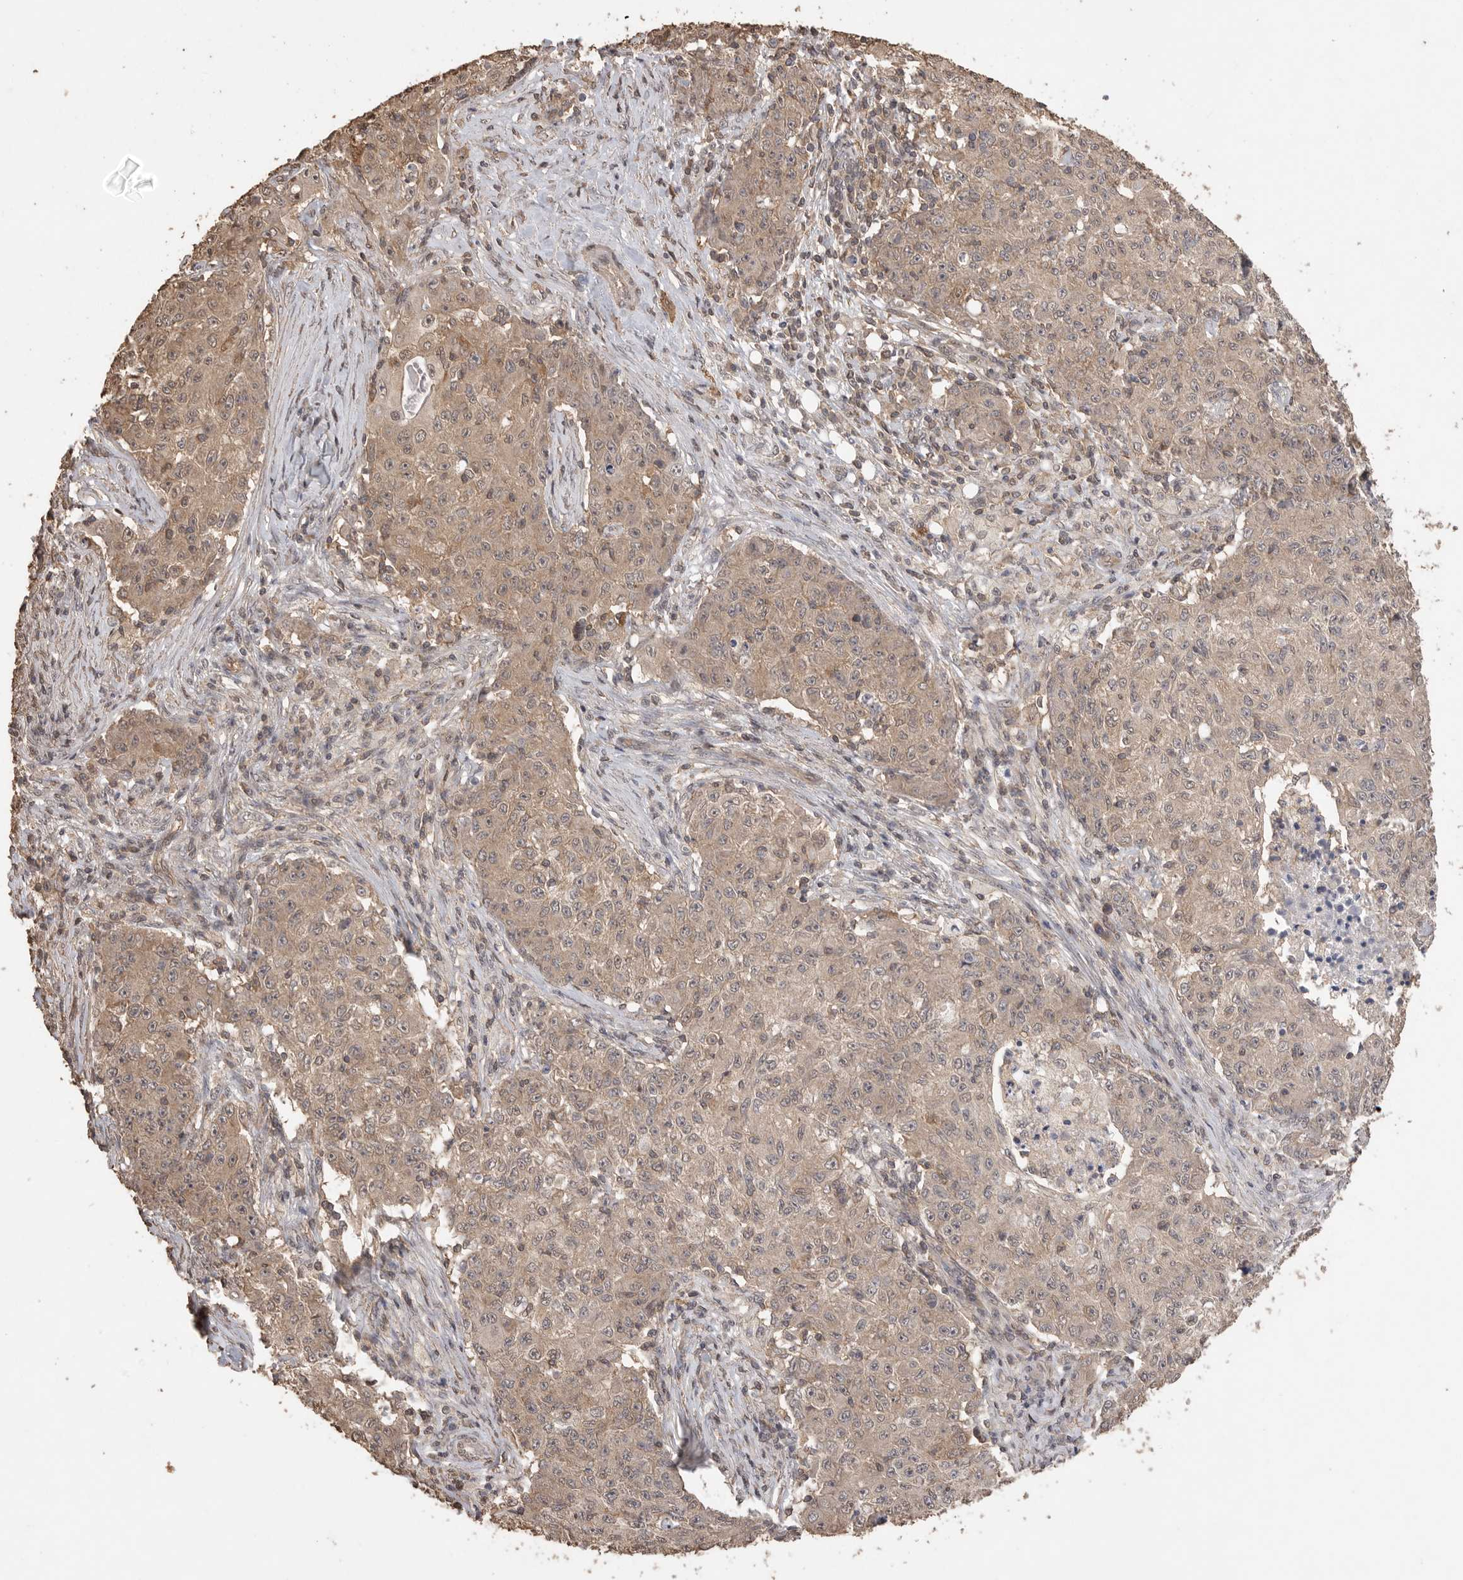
{"staining": {"intensity": "weak", "quantity": ">75%", "location": "cytoplasmic/membranous"}, "tissue": "ovarian cancer", "cell_type": "Tumor cells", "image_type": "cancer", "snomed": [{"axis": "morphology", "description": "Carcinoma, endometroid"}, {"axis": "topography", "description": "Ovary"}], "caption": "Ovarian cancer stained with DAB immunohistochemistry demonstrates low levels of weak cytoplasmic/membranous staining in approximately >75% of tumor cells.", "gene": "MAP2K1", "patient": {"sex": "female", "age": 42}}